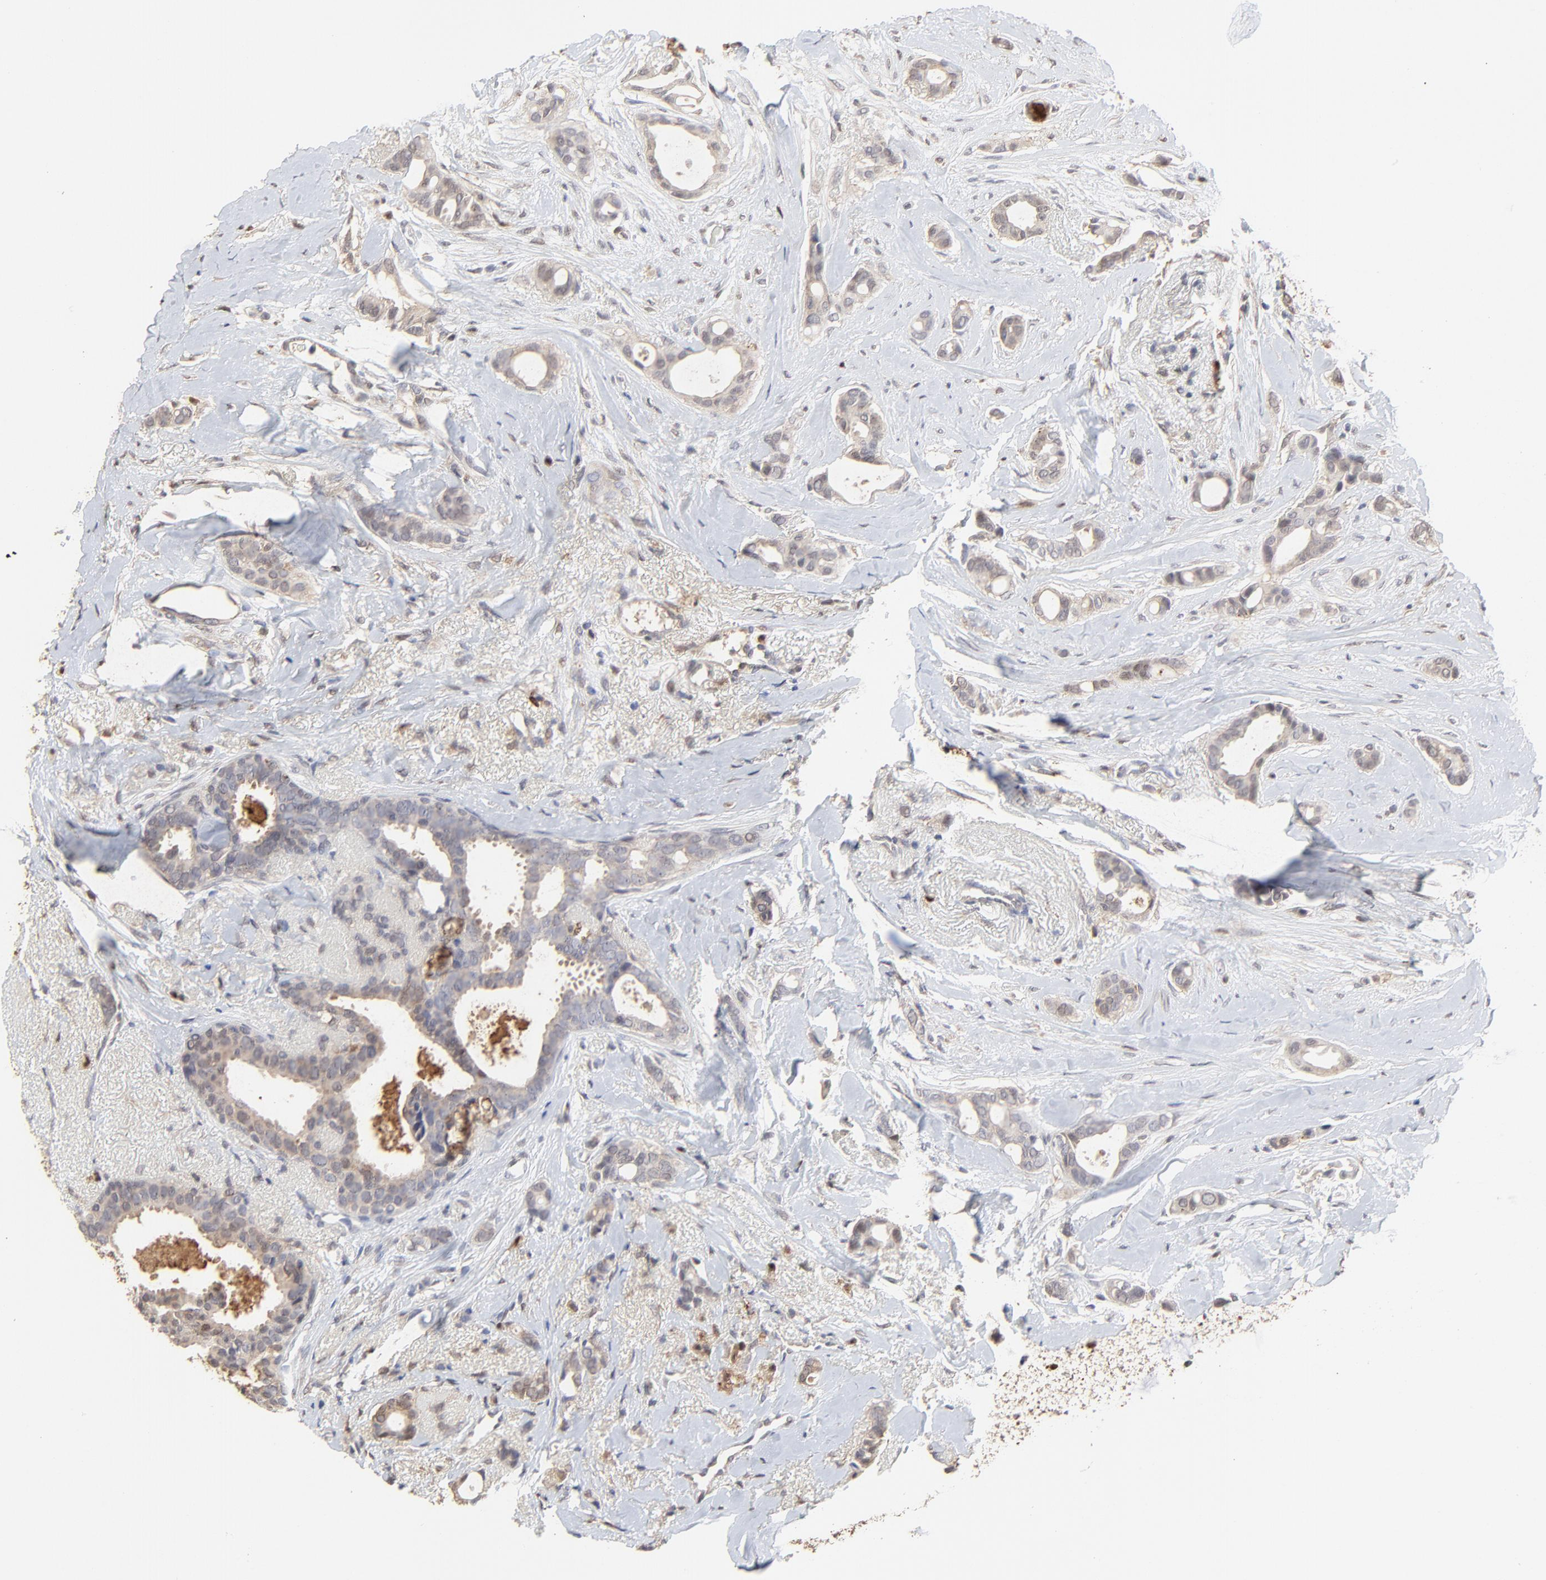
{"staining": {"intensity": "weak", "quantity": ">75%", "location": "cytoplasmic/membranous"}, "tissue": "breast cancer", "cell_type": "Tumor cells", "image_type": "cancer", "snomed": [{"axis": "morphology", "description": "Duct carcinoma"}, {"axis": "topography", "description": "Breast"}], "caption": "Breast intraductal carcinoma stained for a protein shows weak cytoplasmic/membranous positivity in tumor cells.", "gene": "LGALS3", "patient": {"sex": "female", "age": 54}}